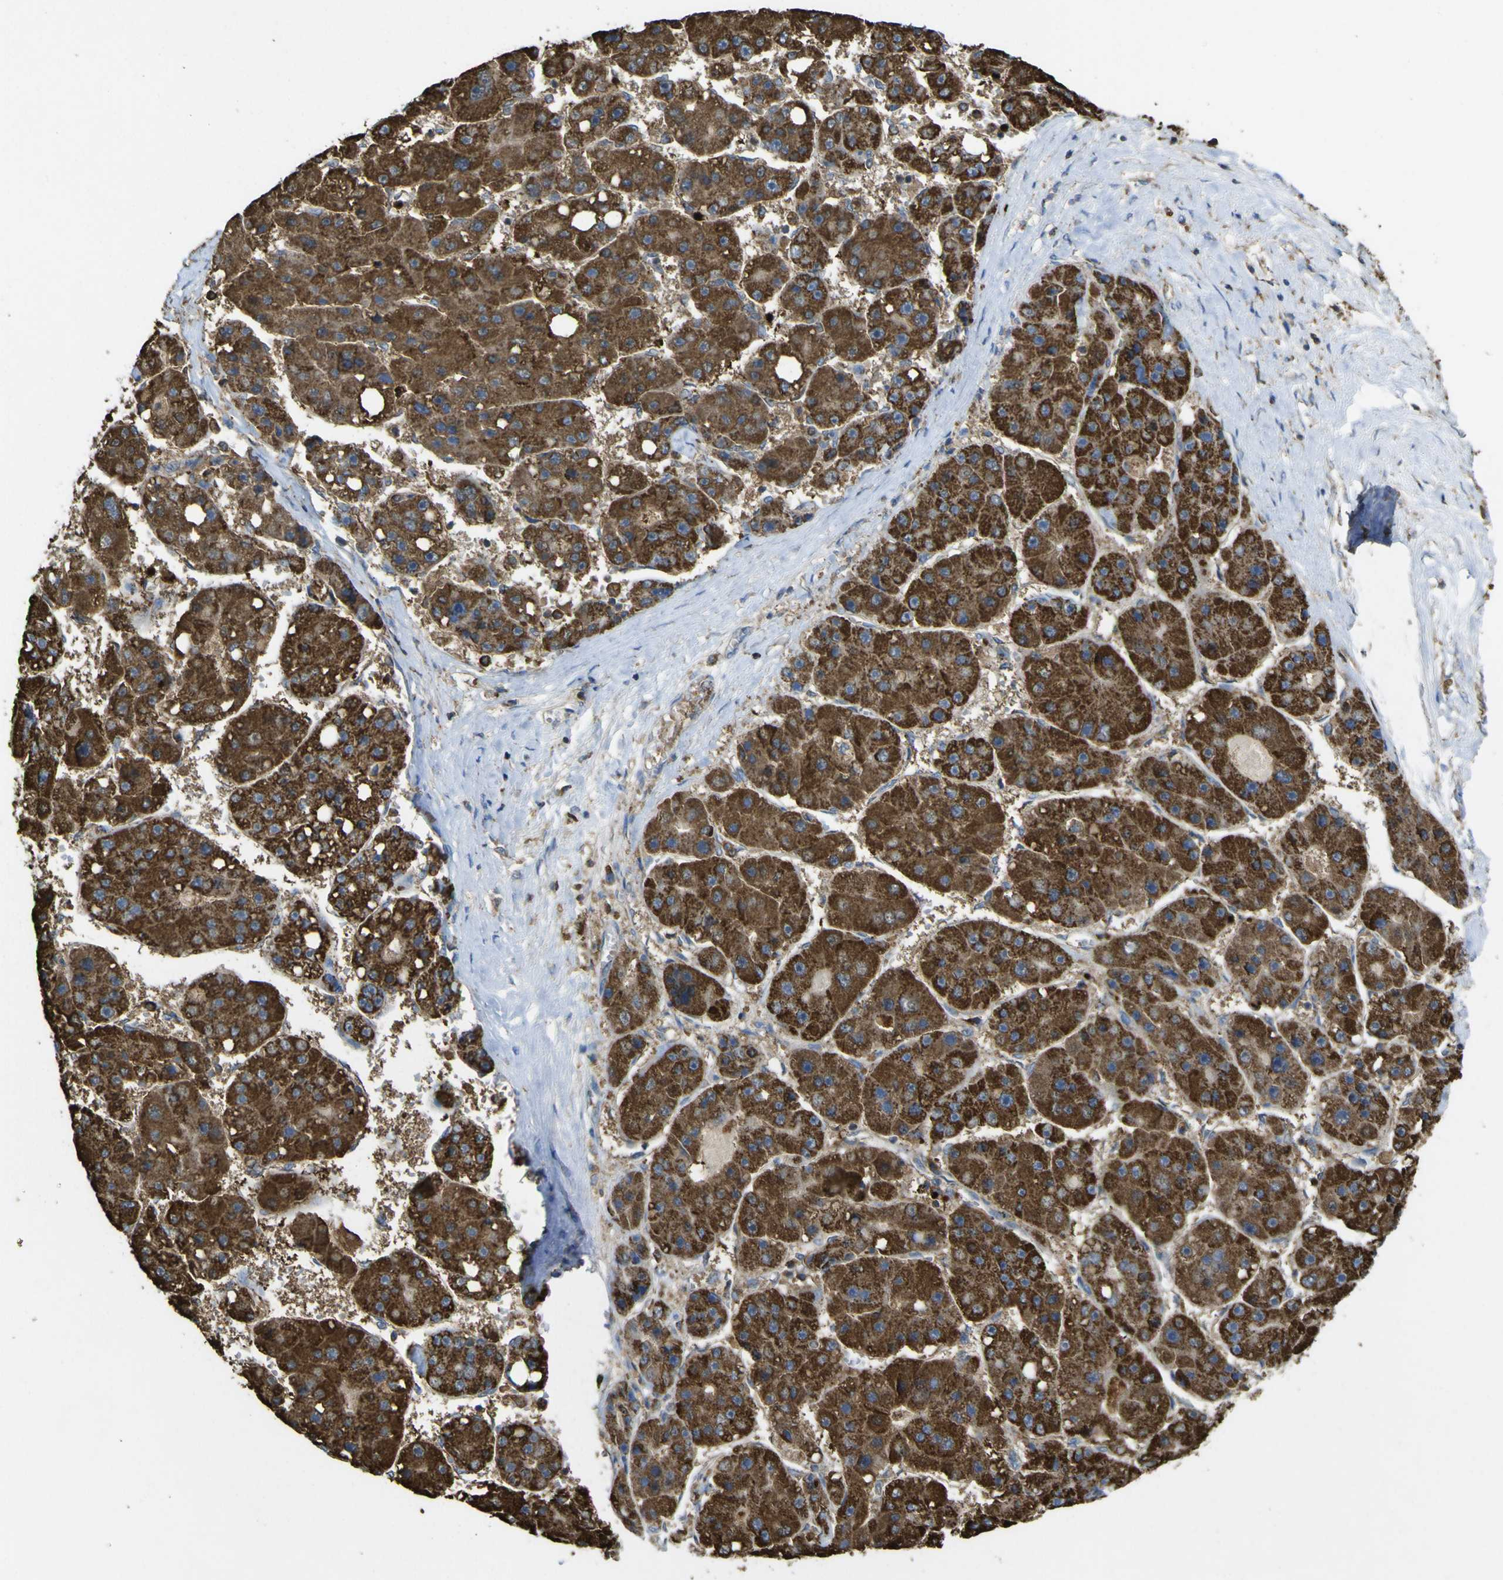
{"staining": {"intensity": "strong", "quantity": ">75%", "location": "cytoplasmic/membranous"}, "tissue": "liver cancer", "cell_type": "Tumor cells", "image_type": "cancer", "snomed": [{"axis": "morphology", "description": "Carcinoma, Hepatocellular, NOS"}, {"axis": "topography", "description": "Liver"}], "caption": "An immunohistochemistry (IHC) image of neoplastic tissue is shown. Protein staining in brown shows strong cytoplasmic/membranous positivity in liver cancer within tumor cells. (DAB = brown stain, brightfield microscopy at high magnification).", "gene": "ACSL3", "patient": {"sex": "female", "age": 61}}